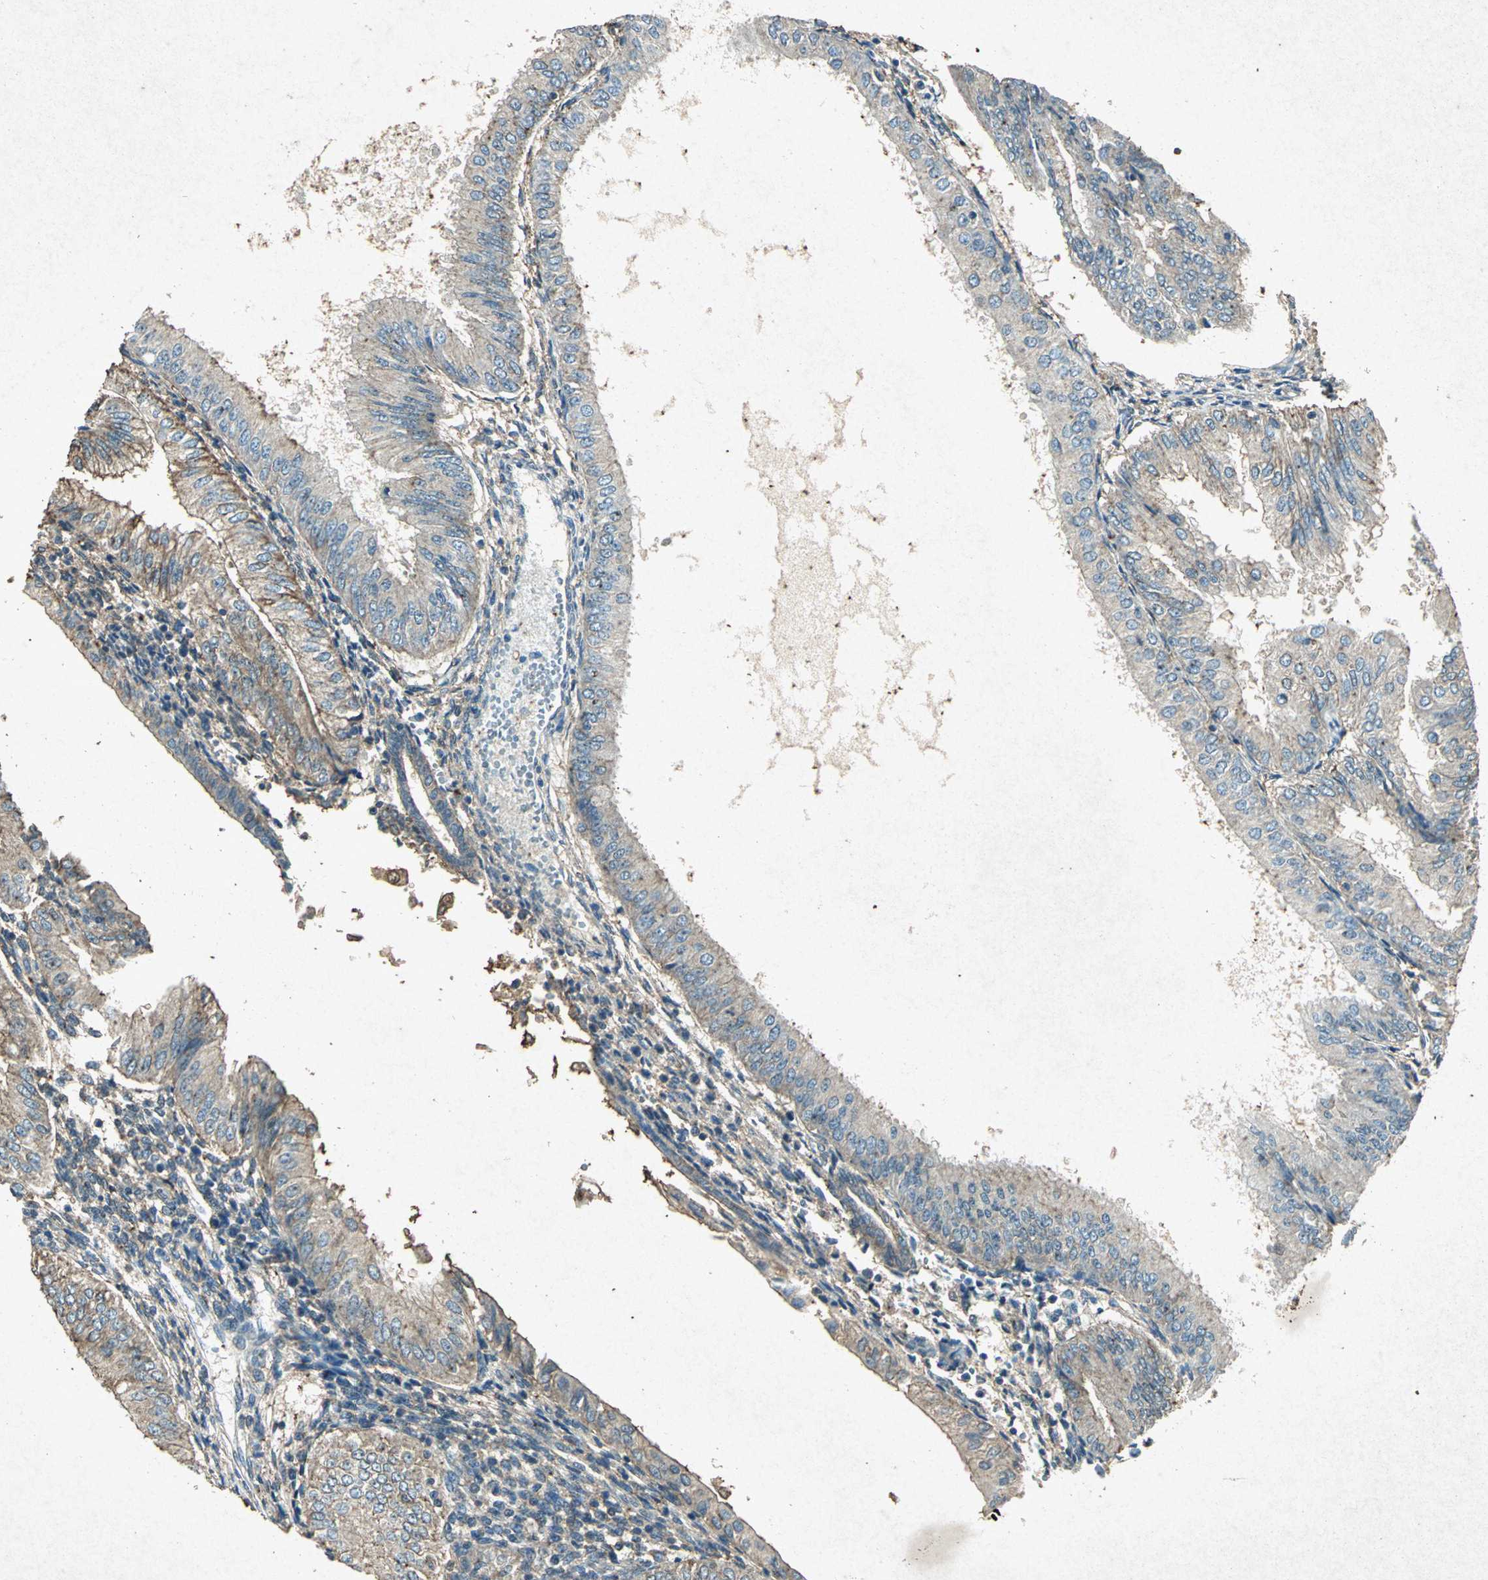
{"staining": {"intensity": "weak", "quantity": "<25%", "location": "cytoplasmic/membranous"}, "tissue": "endometrial cancer", "cell_type": "Tumor cells", "image_type": "cancer", "snomed": [{"axis": "morphology", "description": "Adenocarcinoma, NOS"}, {"axis": "topography", "description": "Endometrium"}], "caption": "Photomicrograph shows no protein positivity in tumor cells of endometrial adenocarcinoma tissue. The staining is performed using DAB brown chromogen with nuclei counter-stained in using hematoxylin.", "gene": "PSEN1", "patient": {"sex": "female", "age": 53}}